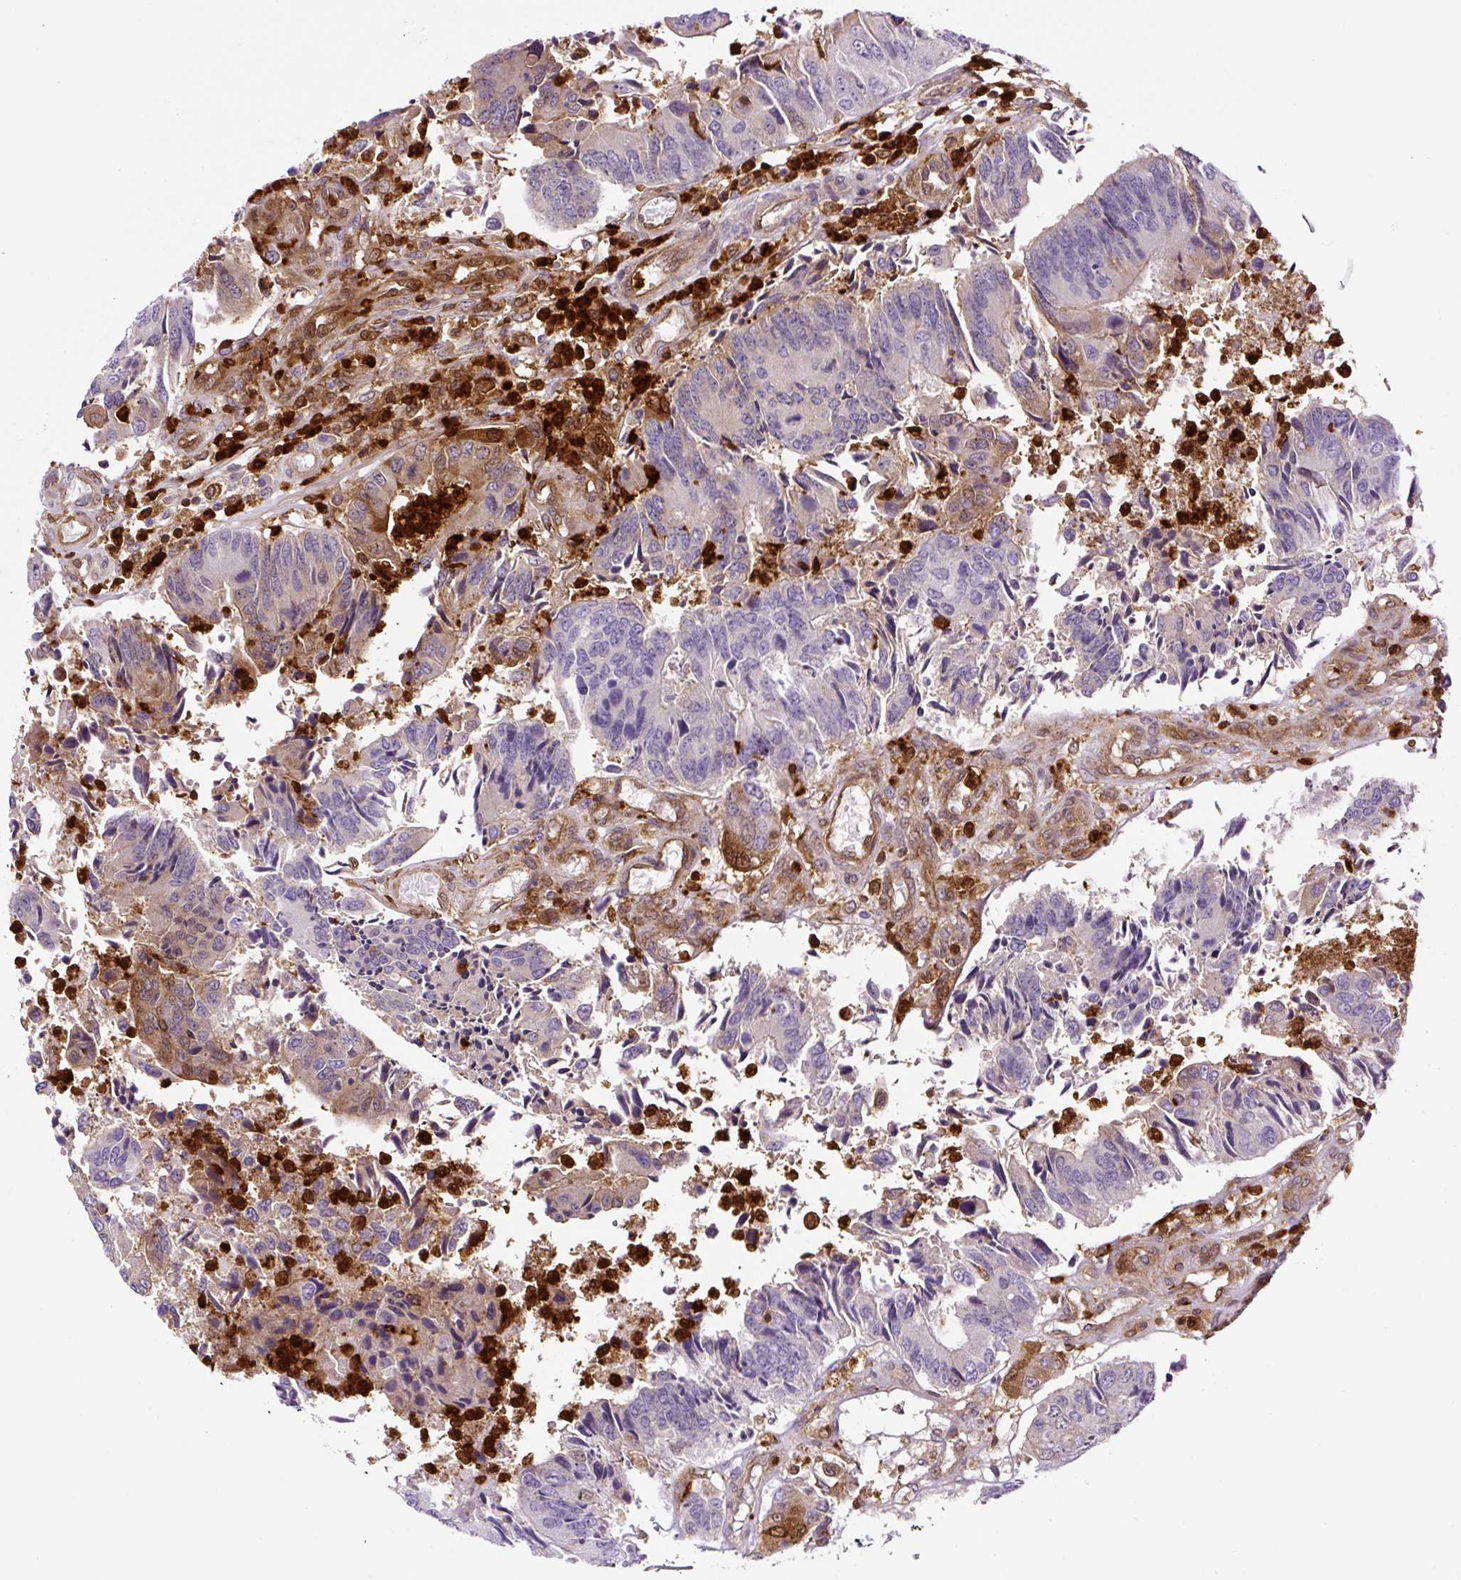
{"staining": {"intensity": "negative", "quantity": "none", "location": "none"}, "tissue": "colorectal cancer", "cell_type": "Tumor cells", "image_type": "cancer", "snomed": [{"axis": "morphology", "description": "Adenocarcinoma, NOS"}, {"axis": "topography", "description": "Colon"}], "caption": "Colorectal adenocarcinoma stained for a protein using immunohistochemistry (IHC) reveals no staining tumor cells.", "gene": "ANXA1", "patient": {"sex": "female", "age": 67}}